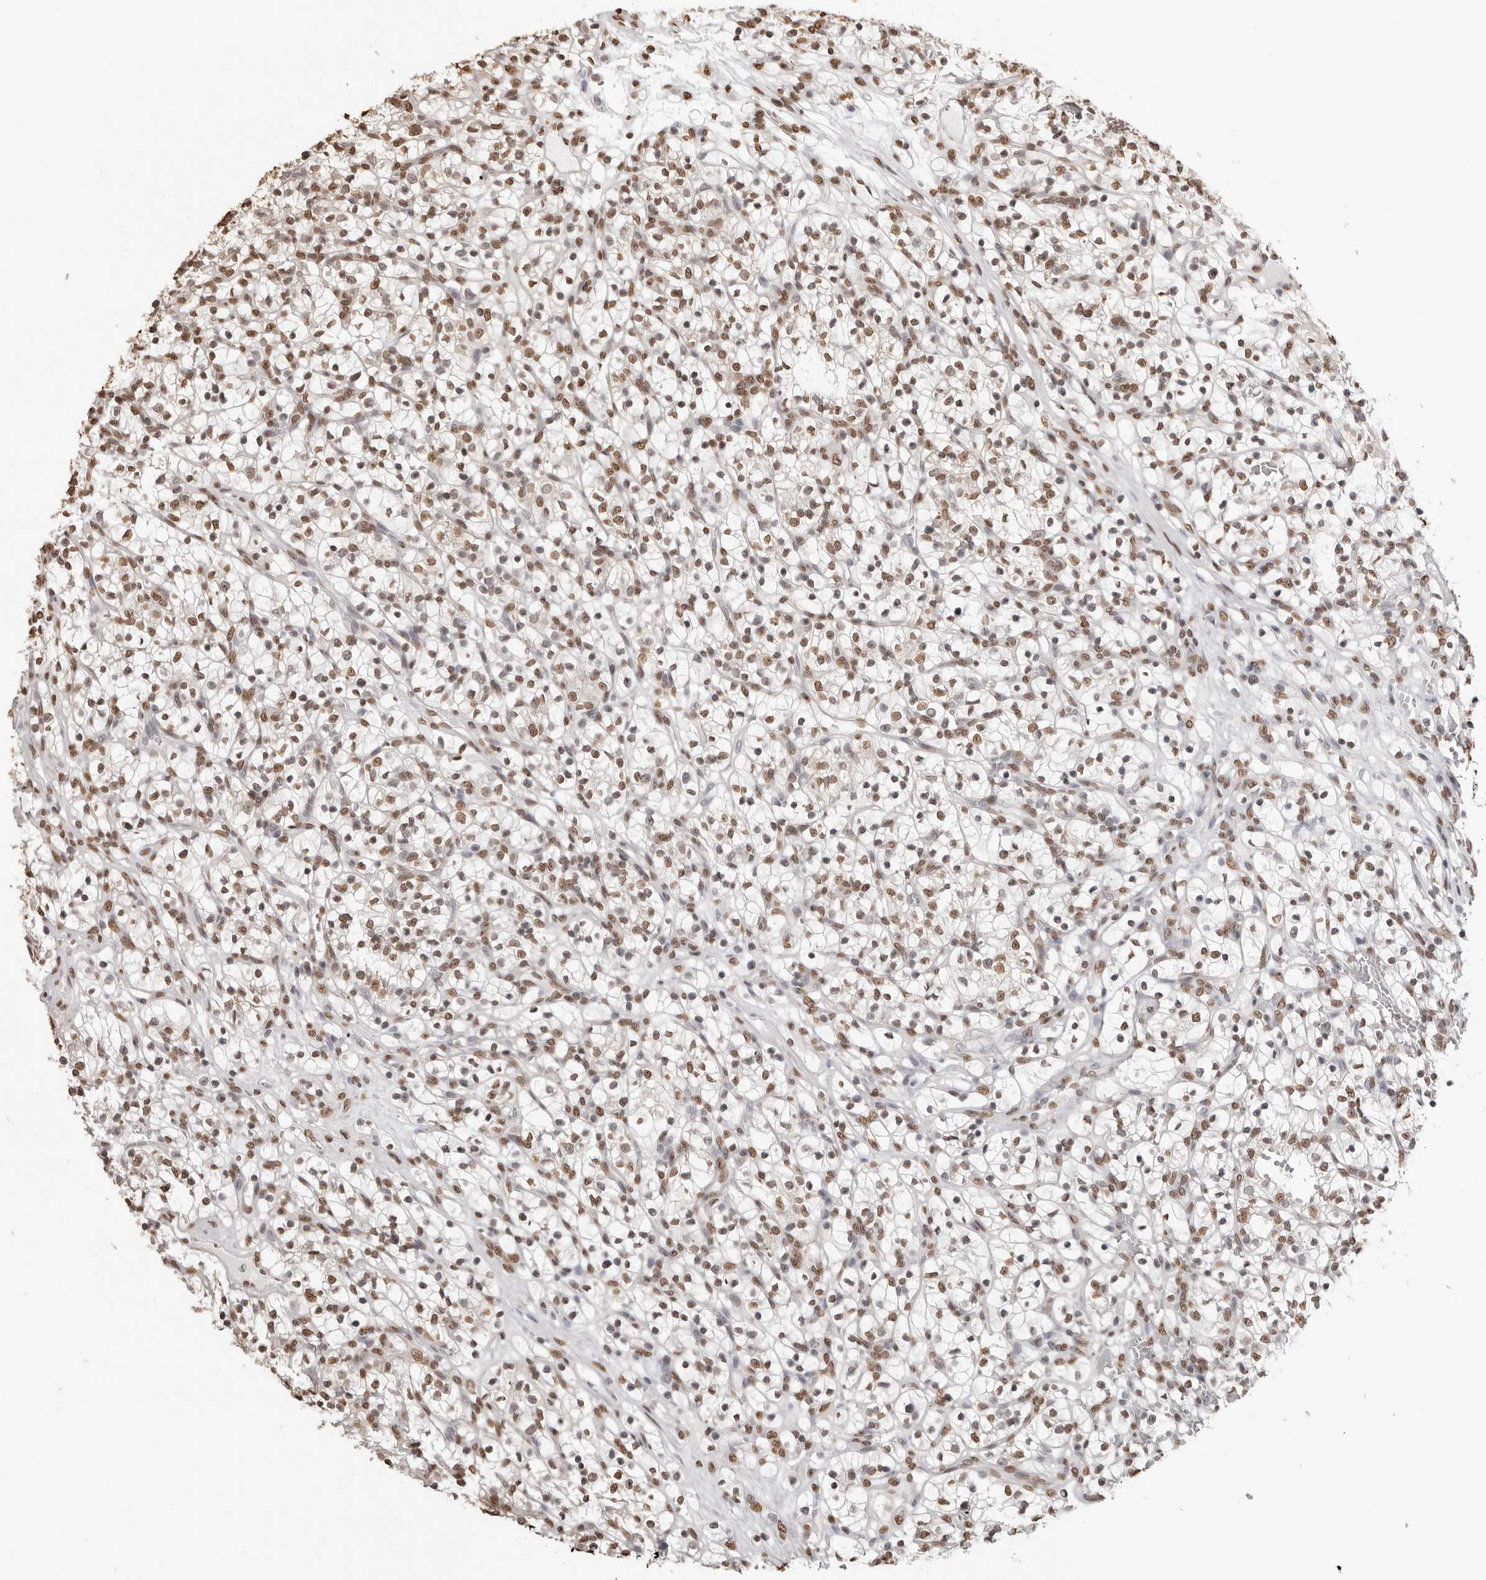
{"staining": {"intensity": "moderate", "quantity": ">75%", "location": "nuclear"}, "tissue": "renal cancer", "cell_type": "Tumor cells", "image_type": "cancer", "snomed": [{"axis": "morphology", "description": "Adenocarcinoma, NOS"}, {"axis": "topography", "description": "Kidney"}], "caption": "A histopathology image of human renal cancer (adenocarcinoma) stained for a protein displays moderate nuclear brown staining in tumor cells. The staining is performed using DAB (3,3'-diaminobenzidine) brown chromogen to label protein expression. The nuclei are counter-stained blue using hematoxylin.", "gene": "OLIG3", "patient": {"sex": "female", "age": 57}}